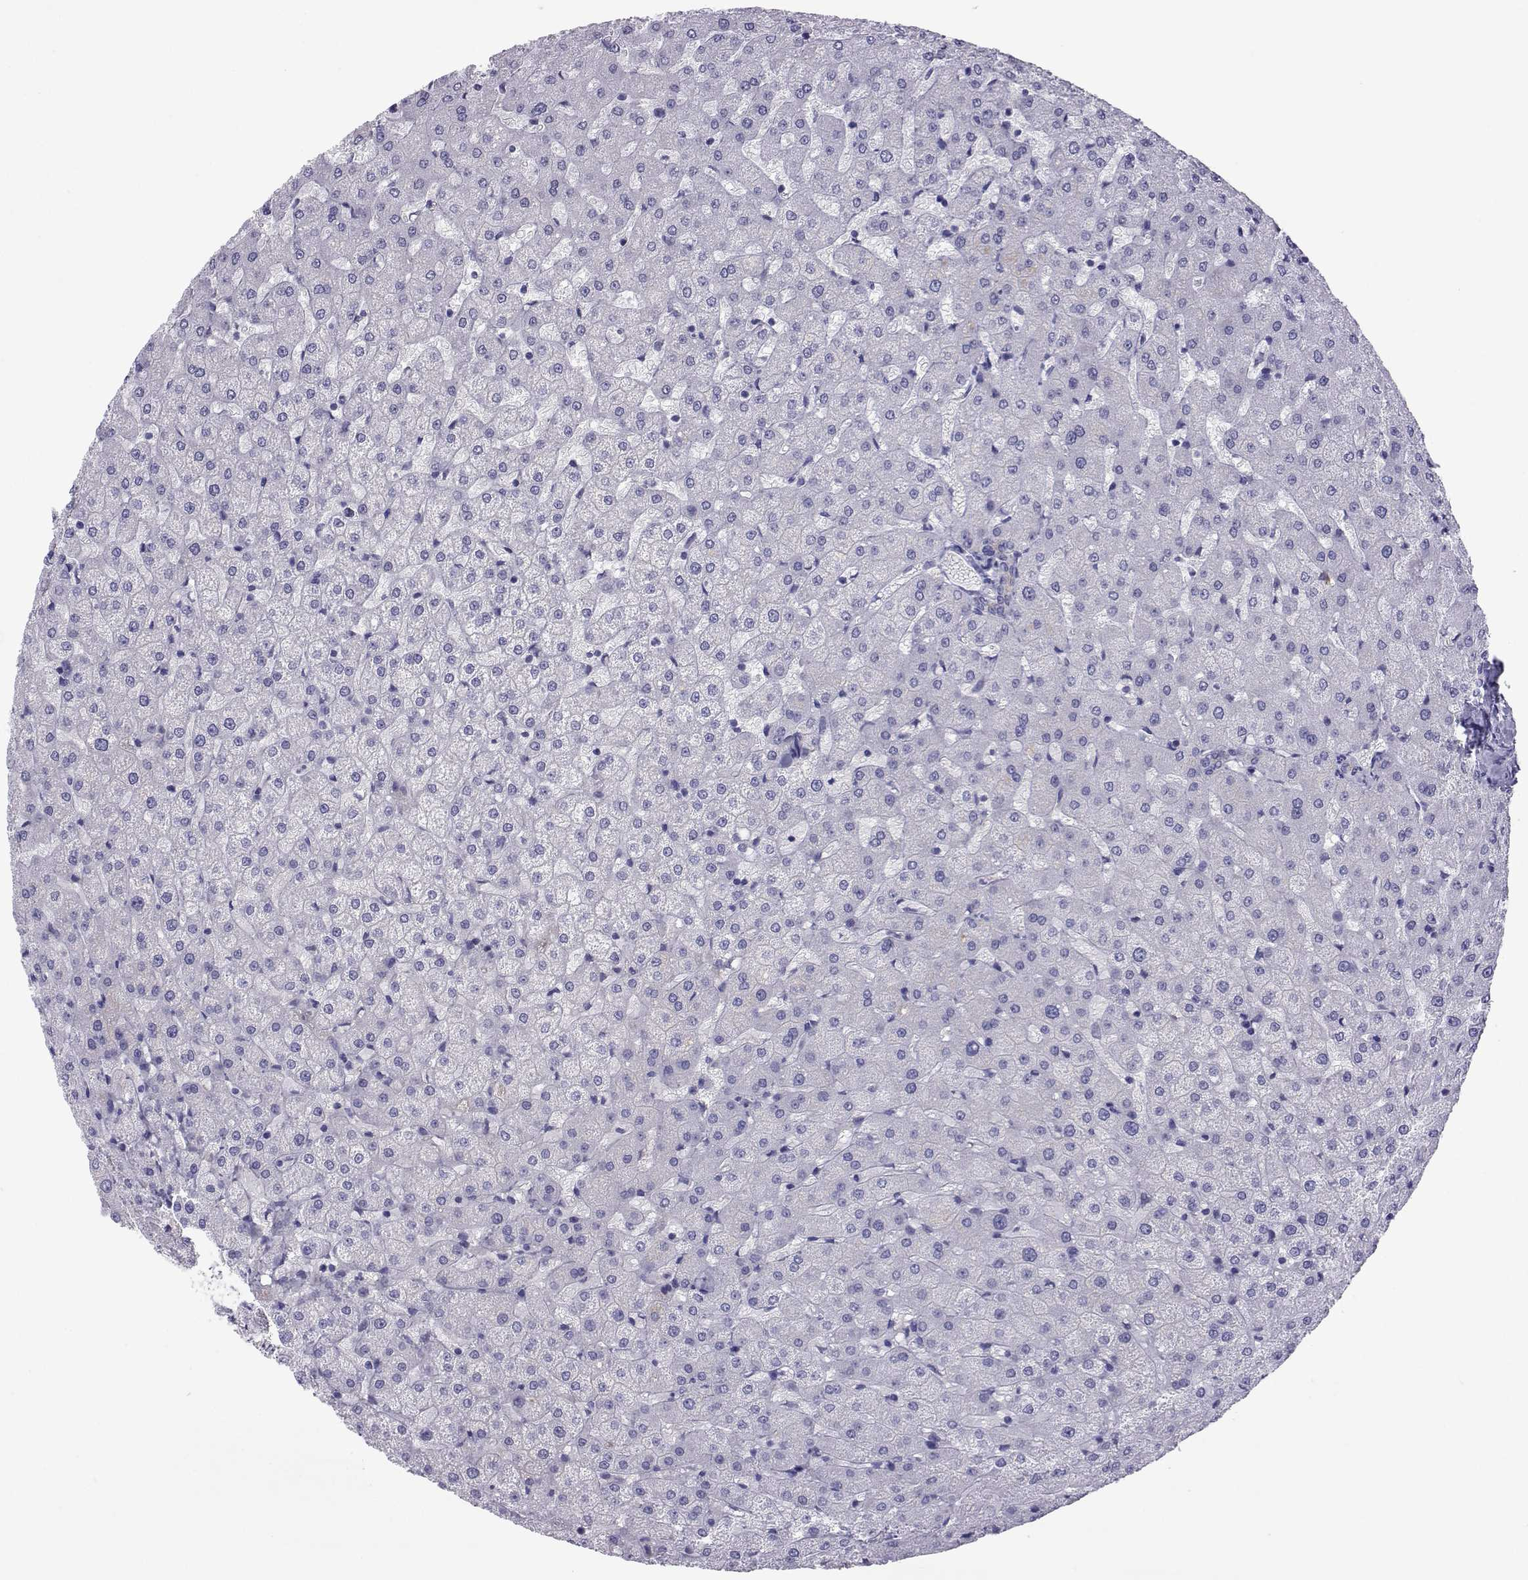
{"staining": {"intensity": "negative", "quantity": "none", "location": "none"}, "tissue": "liver", "cell_type": "Cholangiocytes", "image_type": "normal", "snomed": [{"axis": "morphology", "description": "Normal tissue, NOS"}, {"axis": "topography", "description": "Liver"}], "caption": "An immunohistochemistry (IHC) photomicrograph of unremarkable liver is shown. There is no staining in cholangiocytes of liver.", "gene": "COL22A1", "patient": {"sex": "female", "age": 50}}